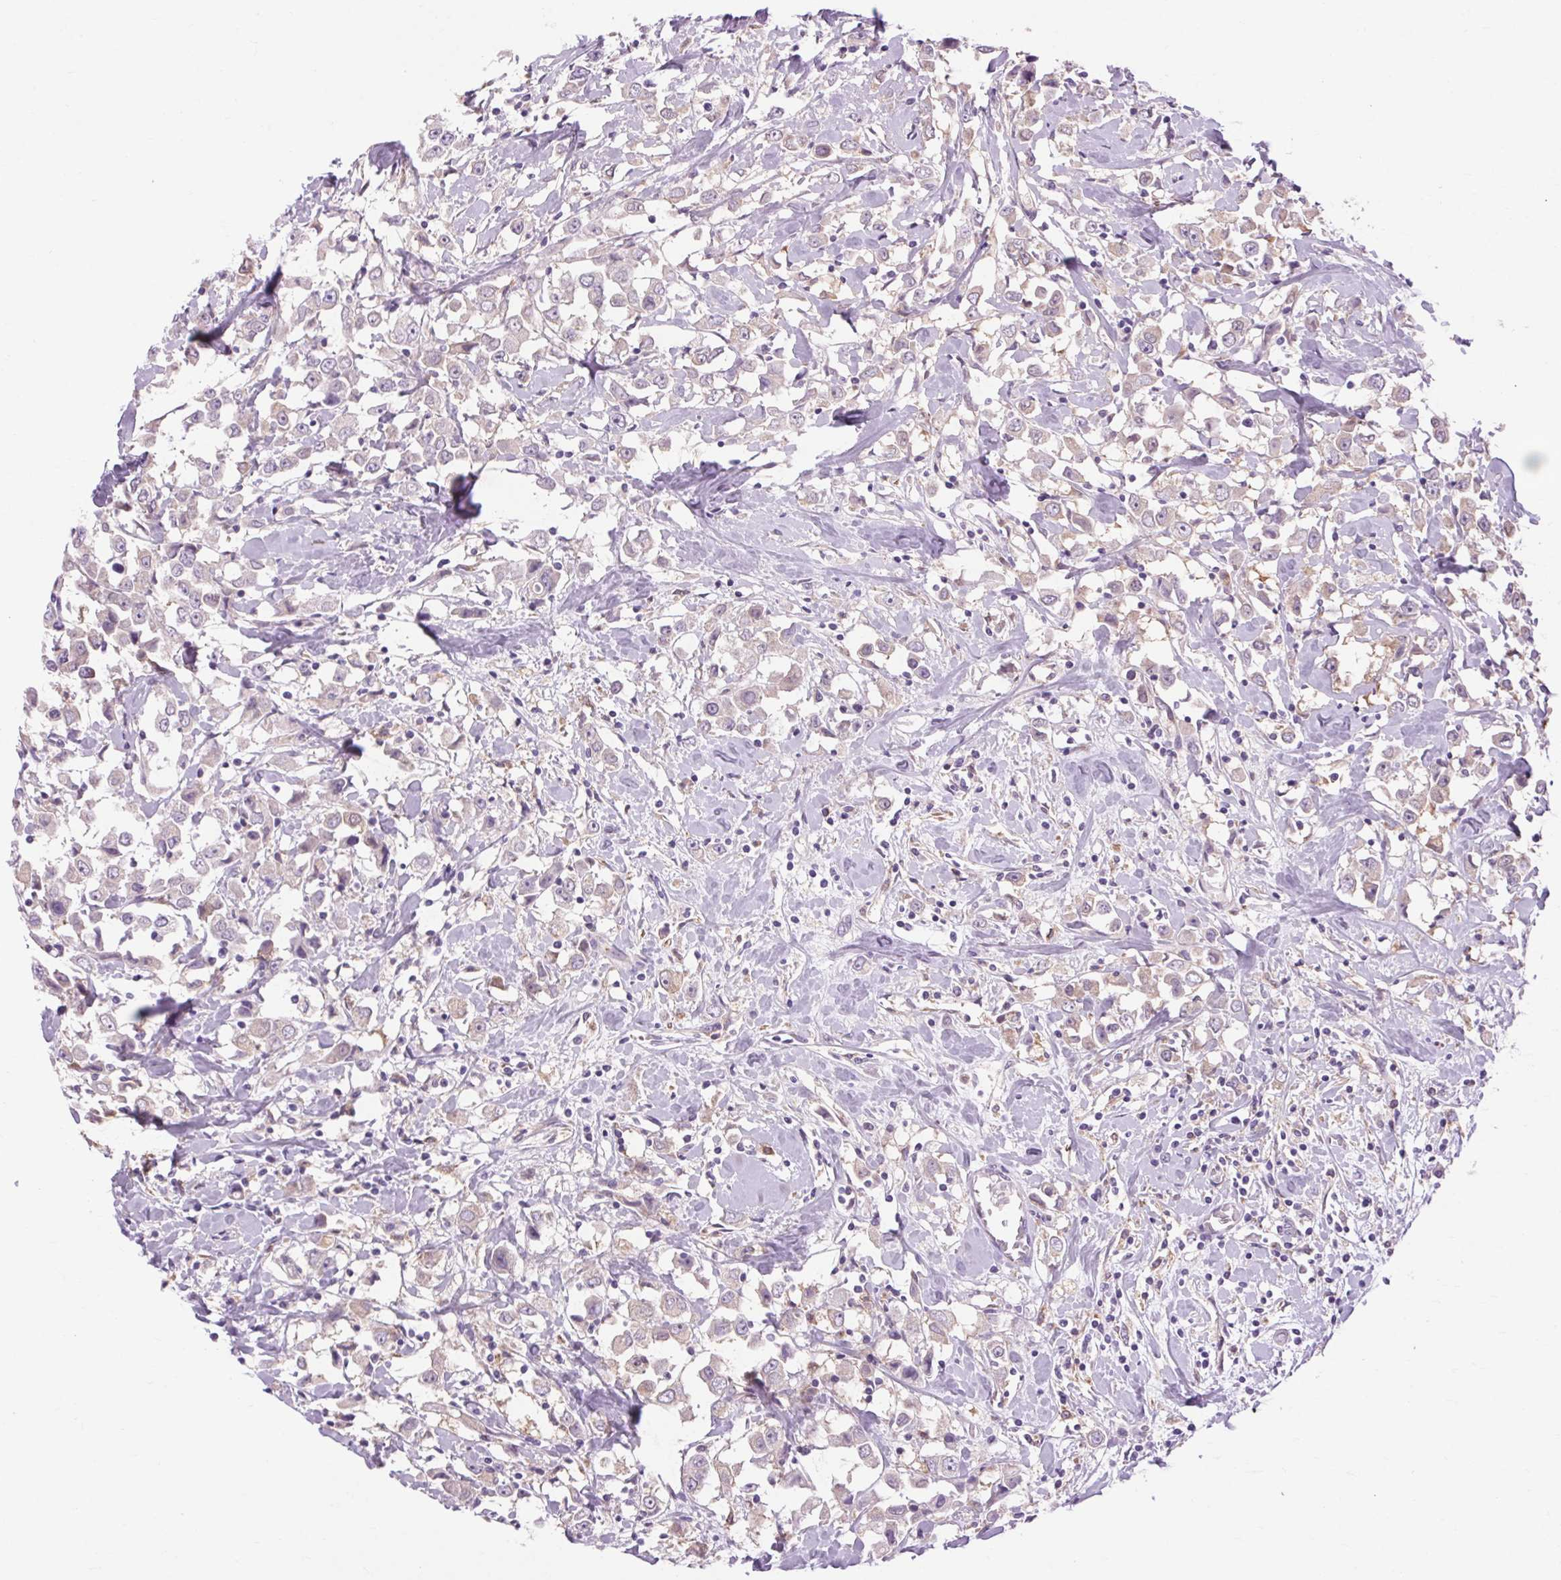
{"staining": {"intensity": "negative", "quantity": "none", "location": "none"}, "tissue": "breast cancer", "cell_type": "Tumor cells", "image_type": "cancer", "snomed": [{"axis": "morphology", "description": "Duct carcinoma"}, {"axis": "topography", "description": "Breast"}], "caption": "A photomicrograph of infiltrating ductal carcinoma (breast) stained for a protein reveals no brown staining in tumor cells. The staining was performed using DAB (3,3'-diaminobenzidine) to visualize the protein expression in brown, while the nuclei were stained in blue with hematoxylin (Magnification: 20x).", "gene": "SOWAHC", "patient": {"sex": "female", "age": 61}}